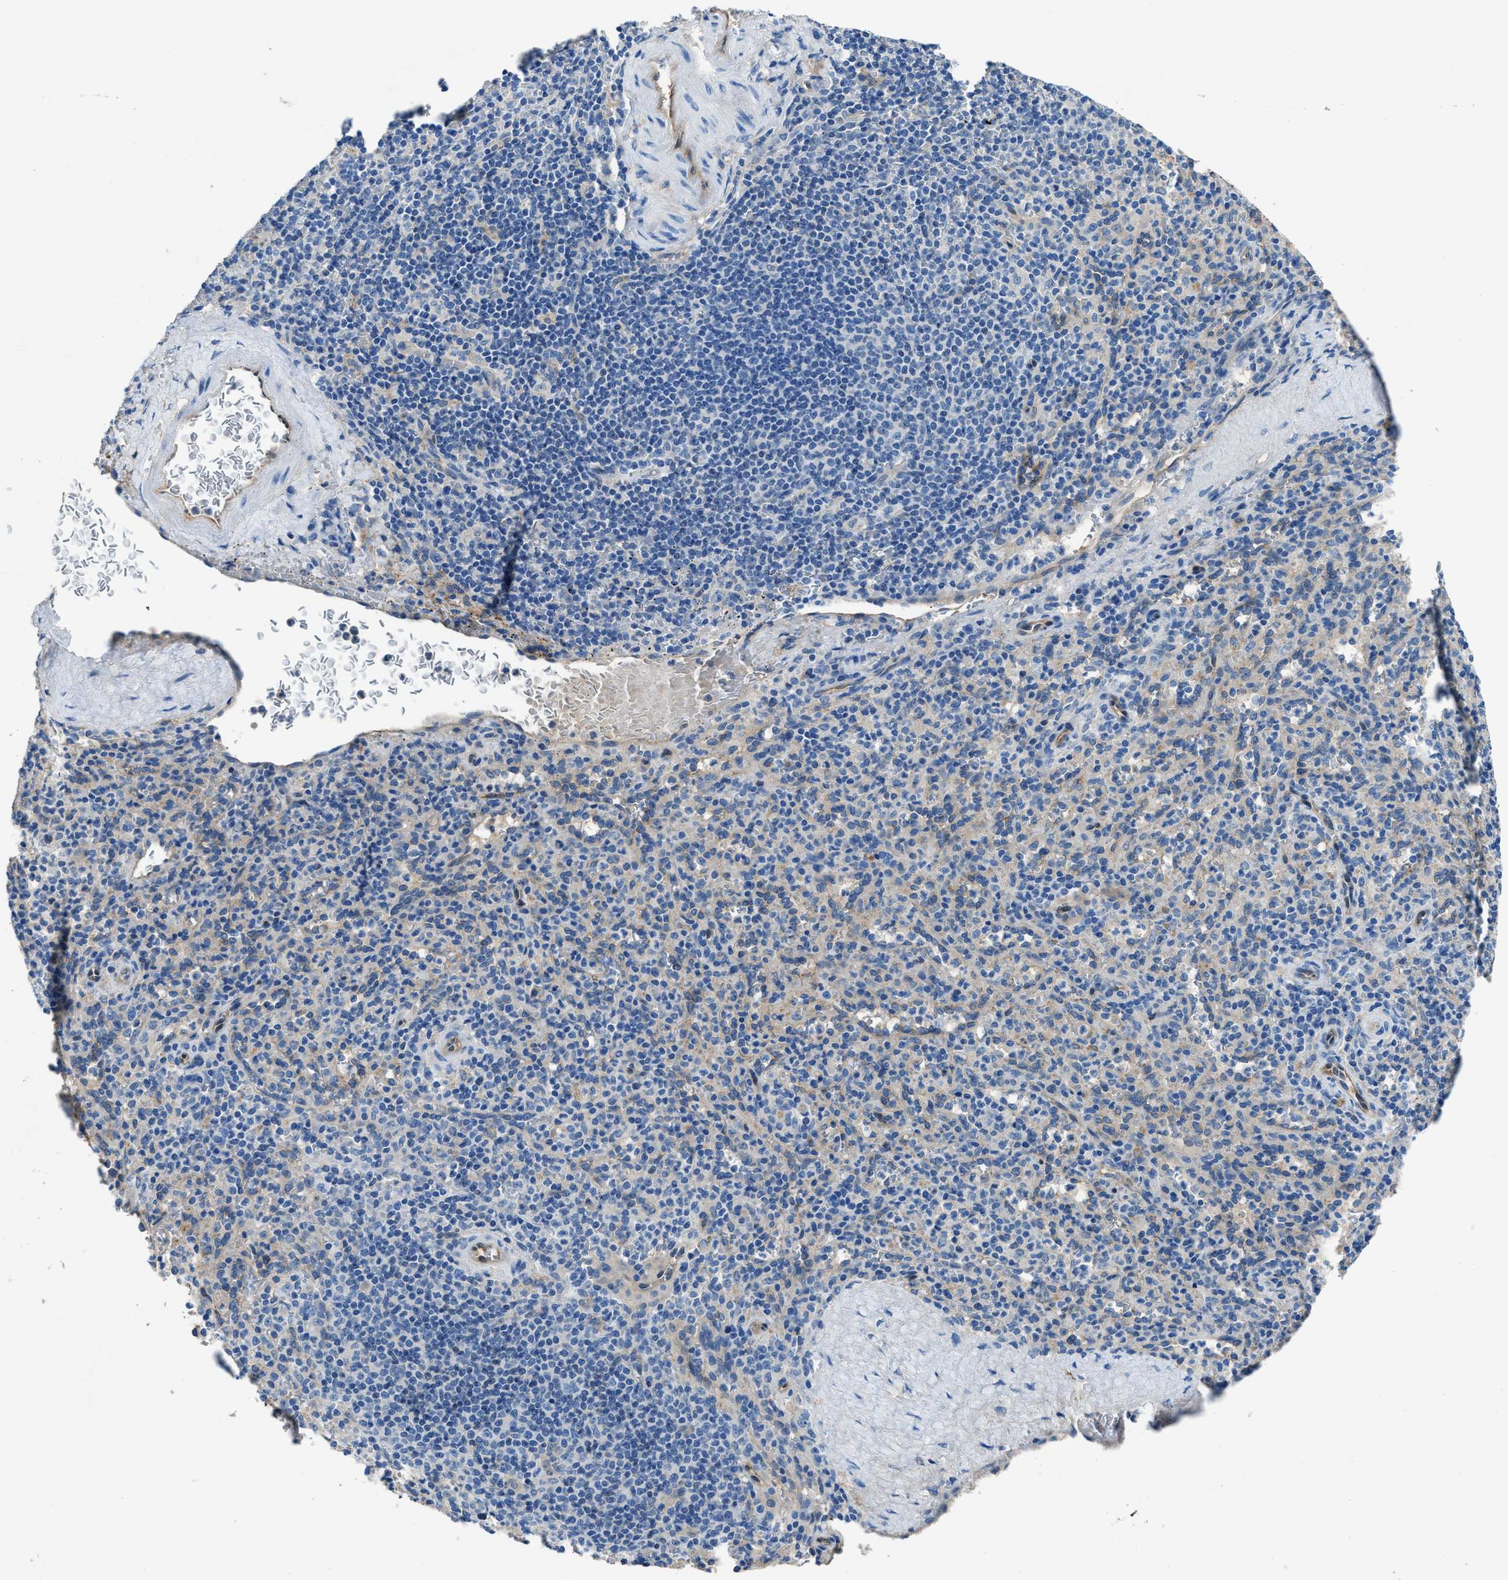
{"staining": {"intensity": "negative", "quantity": "none", "location": "none"}, "tissue": "spleen", "cell_type": "Cells in red pulp", "image_type": "normal", "snomed": [{"axis": "morphology", "description": "Normal tissue, NOS"}, {"axis": "topography", "description": "Spleen"}], "caption": "Immunohistochemistry (IHC) micrograph of unremarkable human spleen stained for a protein (brown), which reveals no positivity in cells in red pulp.", "gene": "PTGFRN", "patient": {"sex": "male", "age": 36}}